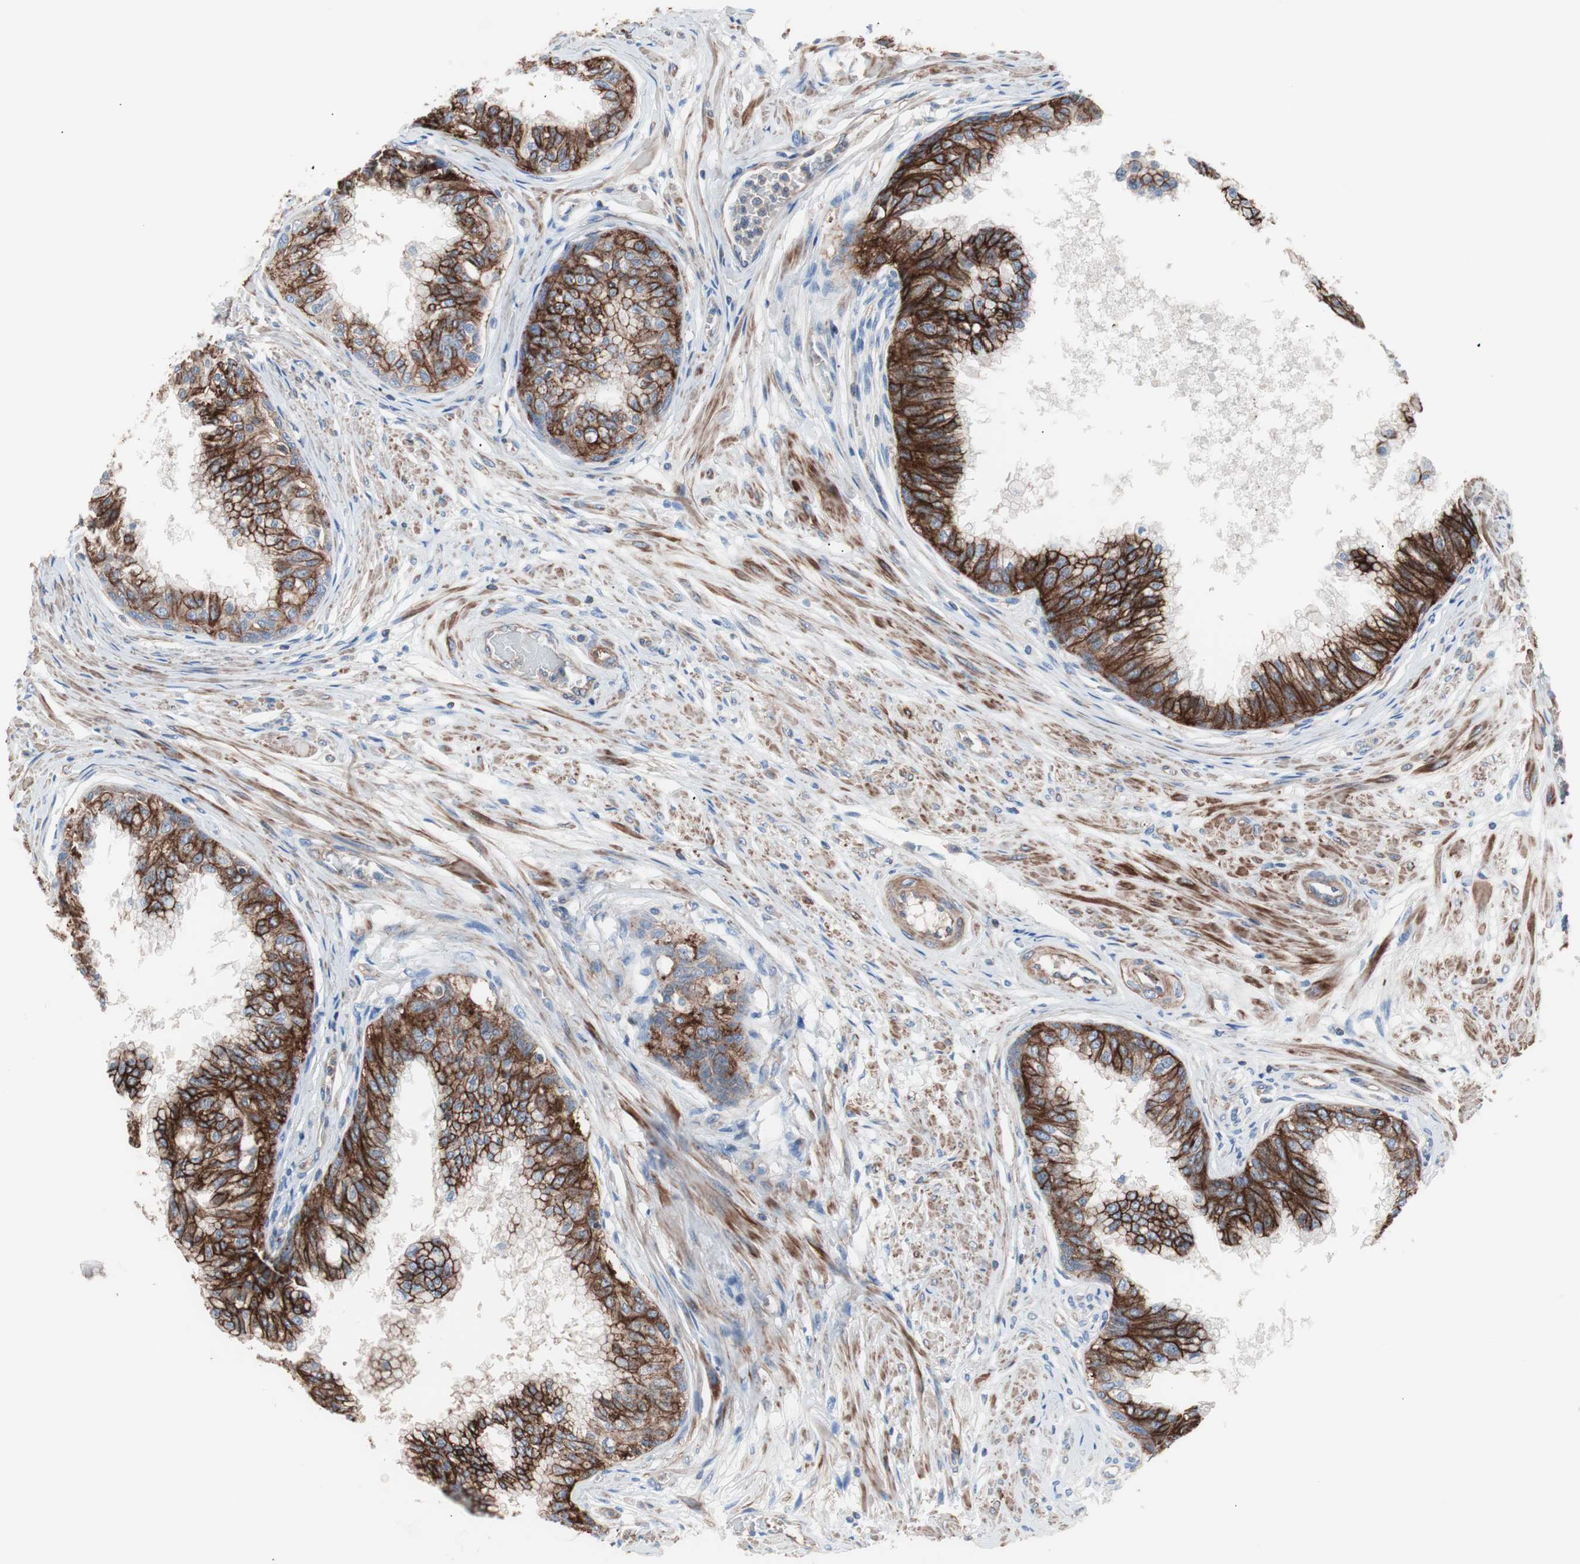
{"staining": {"intensity": "strong", "quantity": ">75%", "location": "cytoplasmic/membranous"}, "tissue": "prostate", "cell_type": "Glandular cells", "image_type": "normal", "snomed": [{"axis": "morphology", "description": "Normal tissue, NOS"}, {"axis": "topography", "description": "Prostate"}, {"axis": "topography", "description": "Seminal veicle"}], "caption": "DAB immunohistochemical staining of benign human prostate reveals strong cytoplasmic/membranous protein expression in approximately >75% of glandular cells.", "gene": "GPR160", "patient": {"sex": "male", "age": 60}}